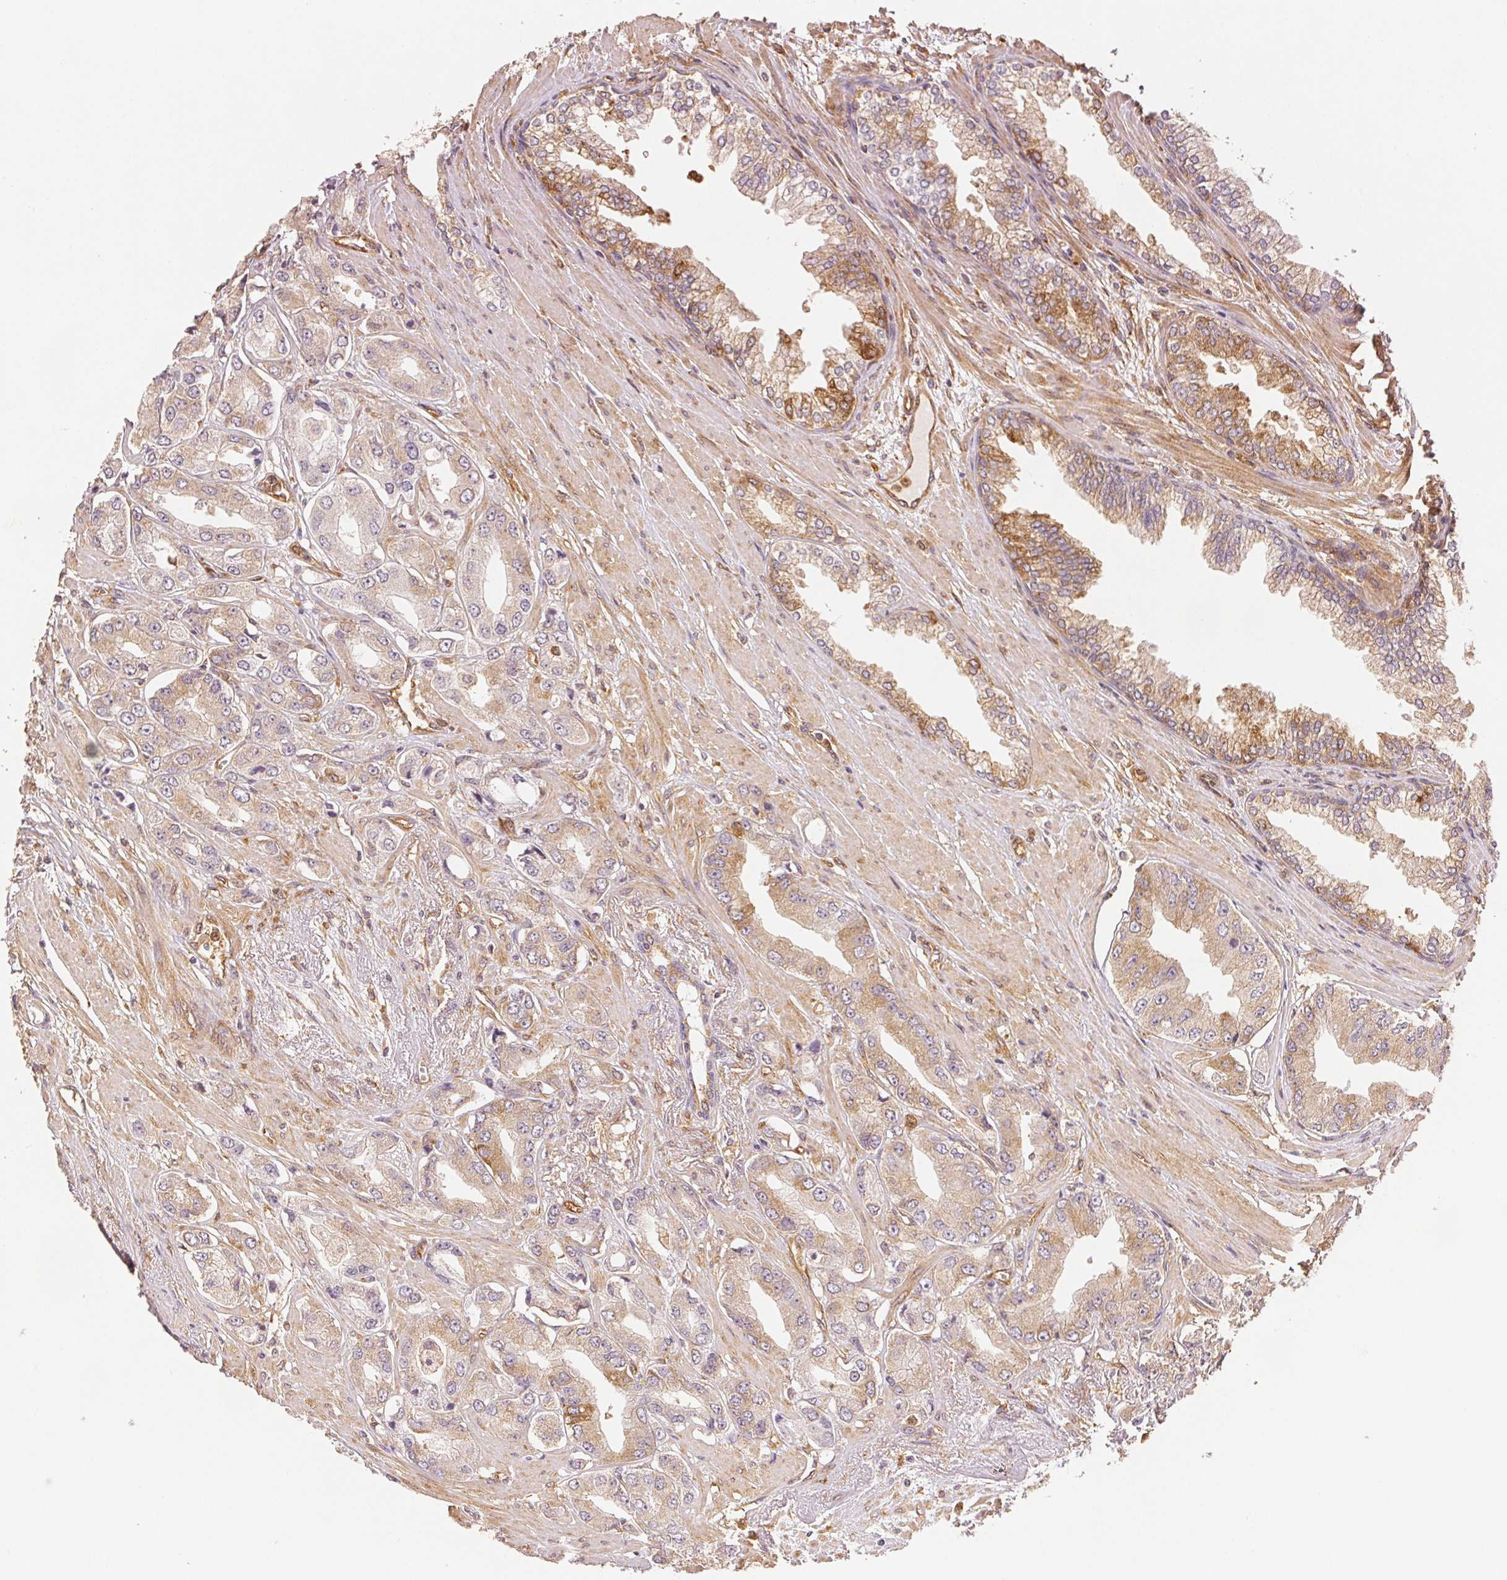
{"staining": {"intensity": "weak", "quantity": "25%-75%", "location": "cytoplasmic/membranous"}, "tissue": "prostate cancer", "cell_type": "Tumor cells", "image_type": "cancer", "snomed": [{"axis": "morphology", "description": "Adenocarcinoma, Low grade"}, {"axis": "topography", "description": "Prostate"}], "caption": "Immunohistochemistry (DAB (3,3'-diaminobenzidine)) staining of prostate cancer displays weak cytoplasmic/membranous protein positivity in approximately 25%-75% of tumor cells.", "gene": "DIAPH2", "patient": {"sex": "male", "age": 60}}